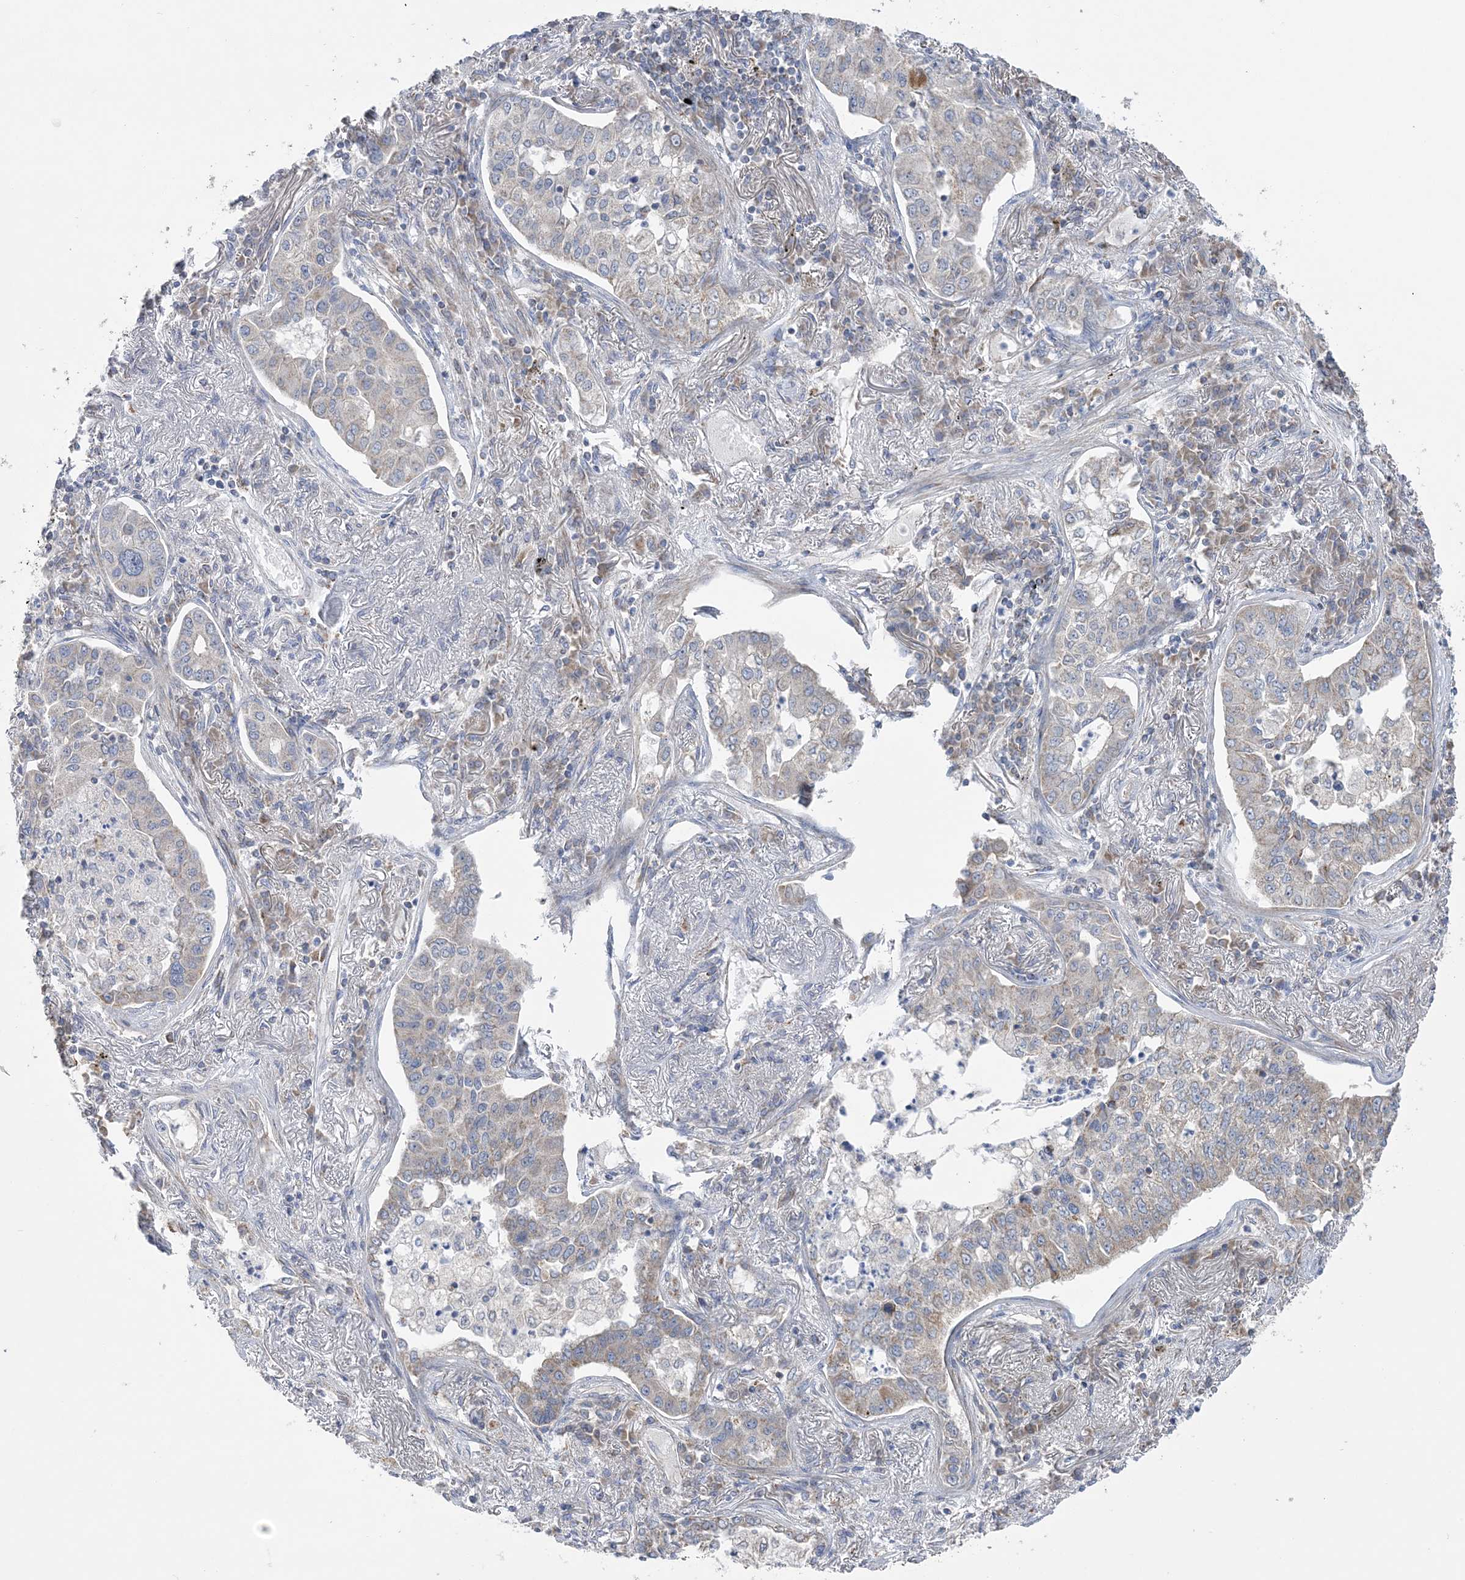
{"staining": {"intensity": "weak", "quantity": "25%-75%", "location": "cytoplasmic/membranous"}, "tissue": "lung cancer", "cell_type": "Tumor cells", "image_type": "cancer", "snomed": [{"axis": "morphology", "description": "Adenocarcinoma, NOS"}, {"axis": "topography", "description": "Lung"}], "caption": "Lung cancer stained for a protein (brown) exhibits weak cytoplasmic/membranous positive staining in approximately 25%-75% of tumor cells.", "gene": "MMADHC", "patient": {"sex": "male", "age": 49}}